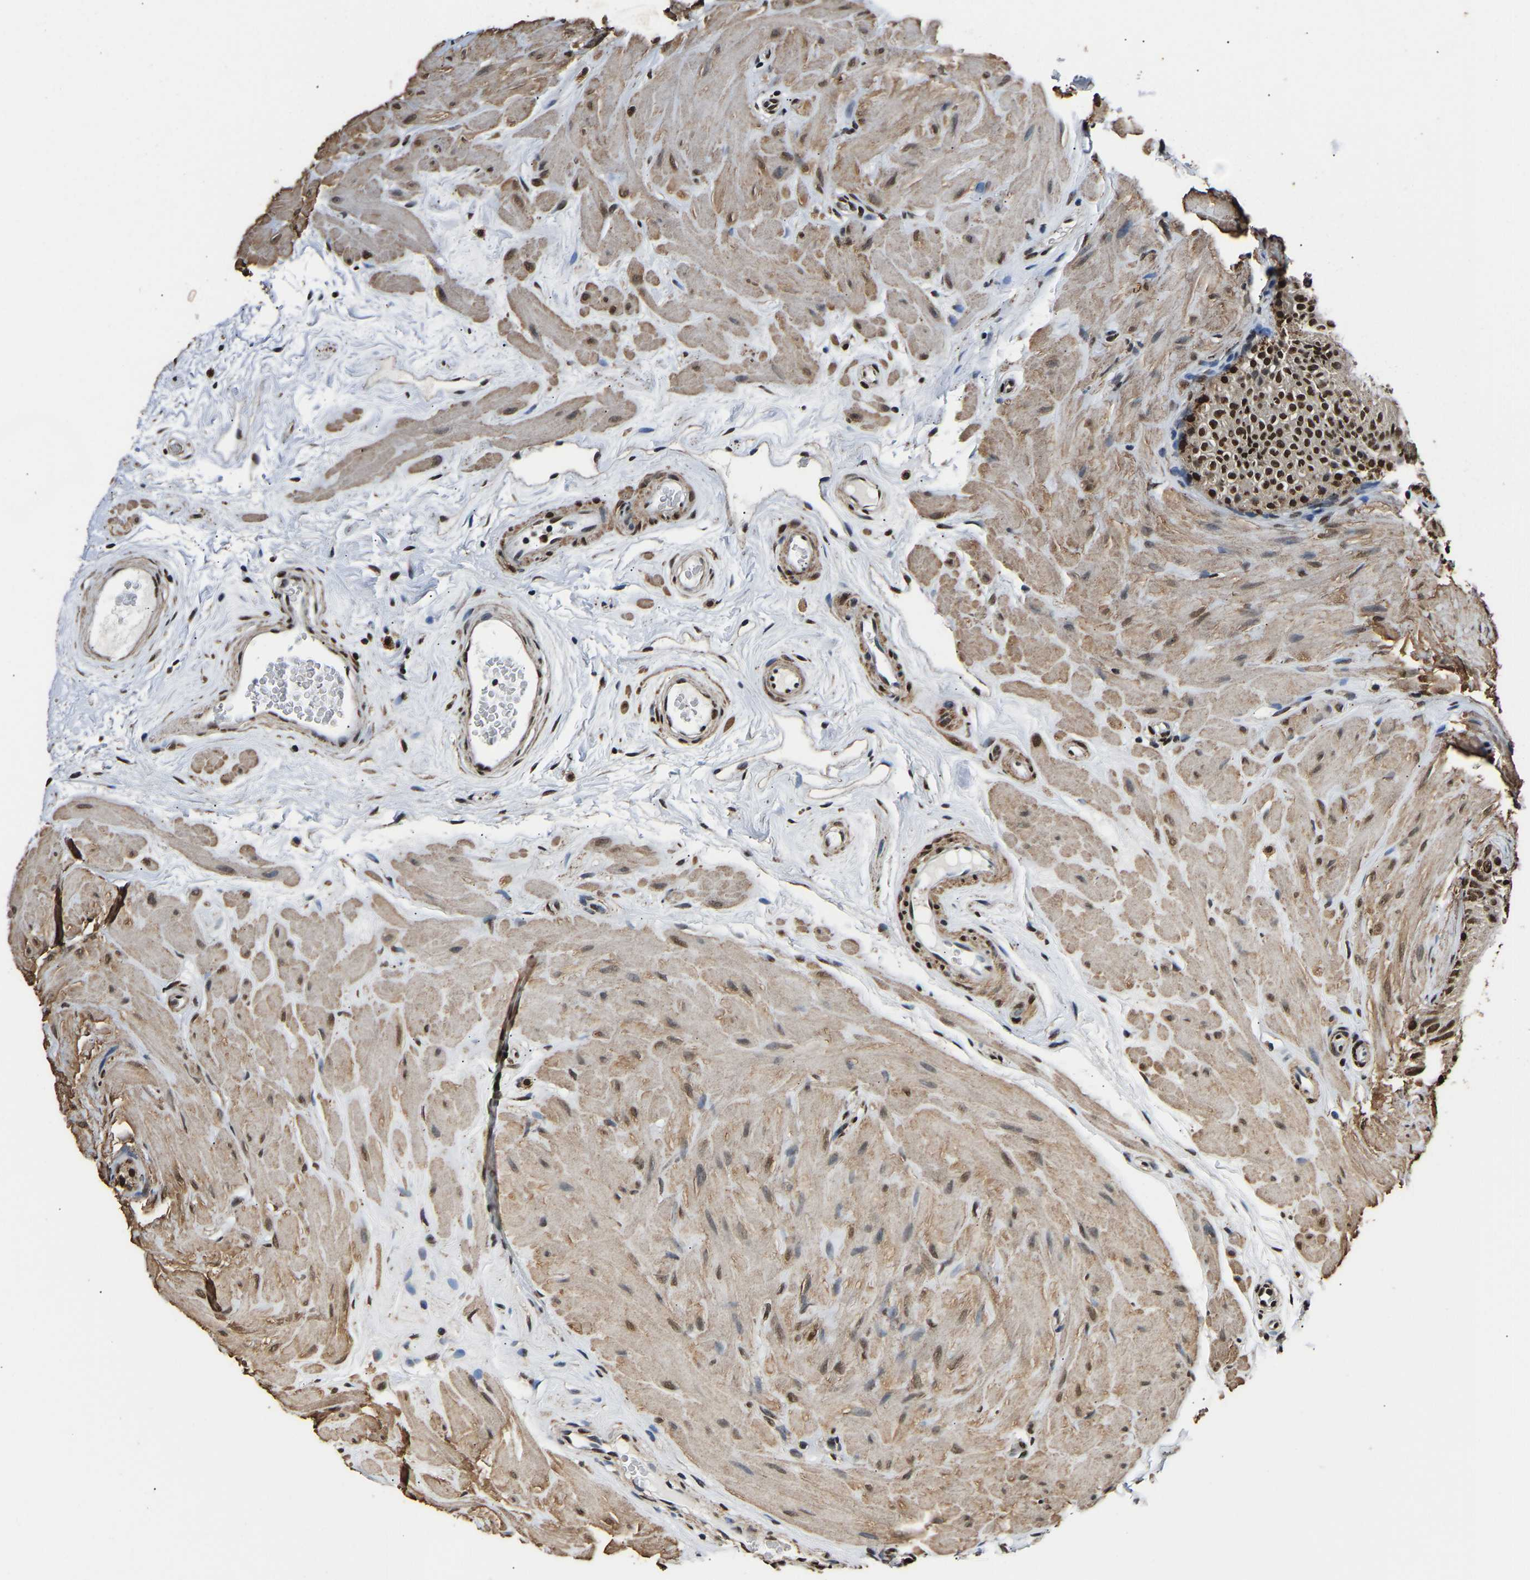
{"staining": {"intensity": "strong", "quantity": ">75%", "location": "nuclear"}, "tissue": "epididymis", "cell_type": "Glandular cells", "image_type": "normal", "snomed": [{"axis": "morphology", "description": "Normal tissue, NOS"}, {"axis": "topography", "description": "Epididymis"}], "caption": "DAB (3,3'-diaminobenzidine) immunohistochemical staining of unremarkable human epididymis demonstrates strong nuclear protein positivity in approximately >75% of glandular cells.", "gene": "SAFB", "patient": {"sex": "male", "age": 34}}